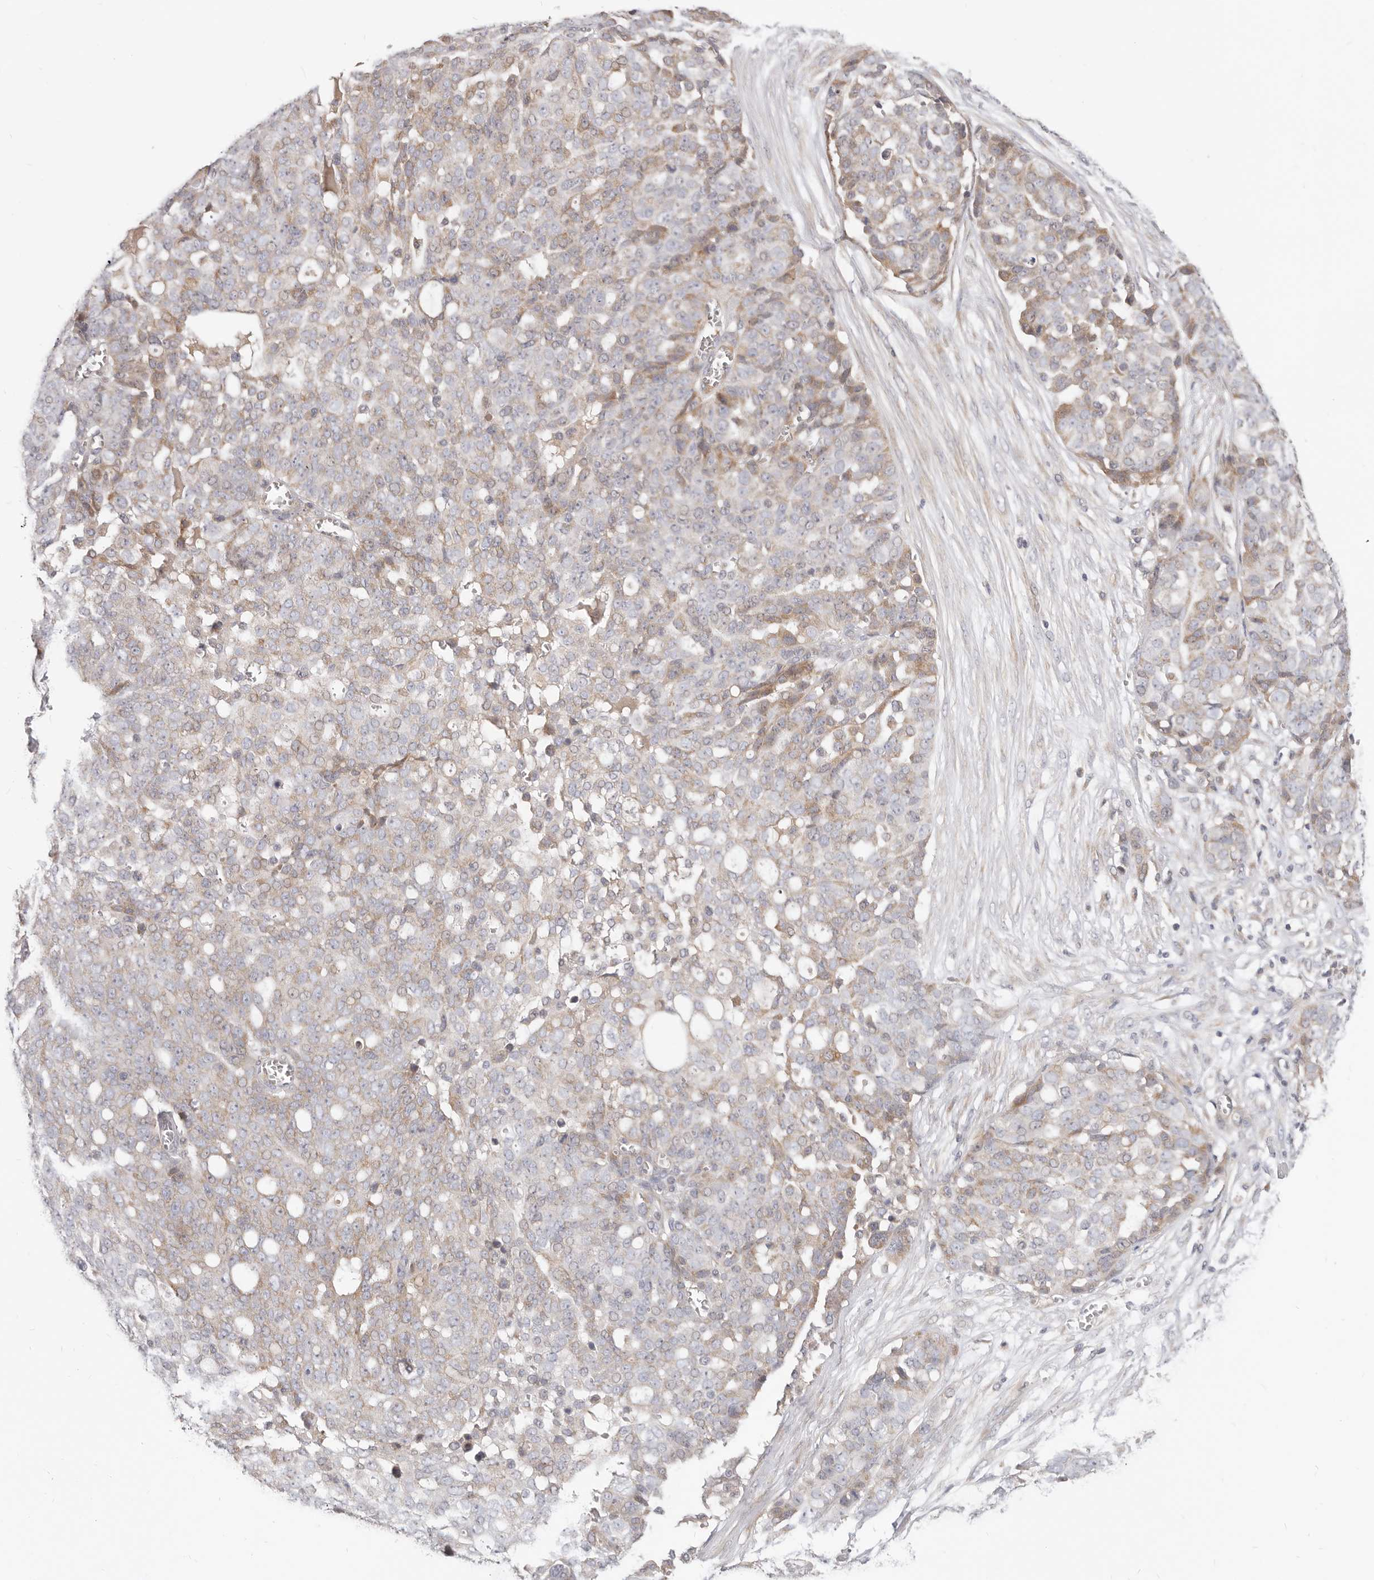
{"staining": {"intensity": "moderate", "quantity": "<25%", "location": "cytoplasmic/membranous"}, "tissue": "ovarian cancer", "cell_type": "Tumor cells", "image_type": "cancer", "snomed": [{"axis": "morphology", "description": "Cystadenocarcinoma, serous, NOS"}, {"axis": "topography", "description": "Soft tissue"}, {"axis": "topography", "description": "Ovary"}], "caption": "Immunohistochemical staining of serous cystadenocarcinoma (ovarian) shows moderate cytoplasmic/membranous protein expression in about <25% of tumor cells.", "gene": "TFB2M", "patient": {"sex": "female", "age": 57}}